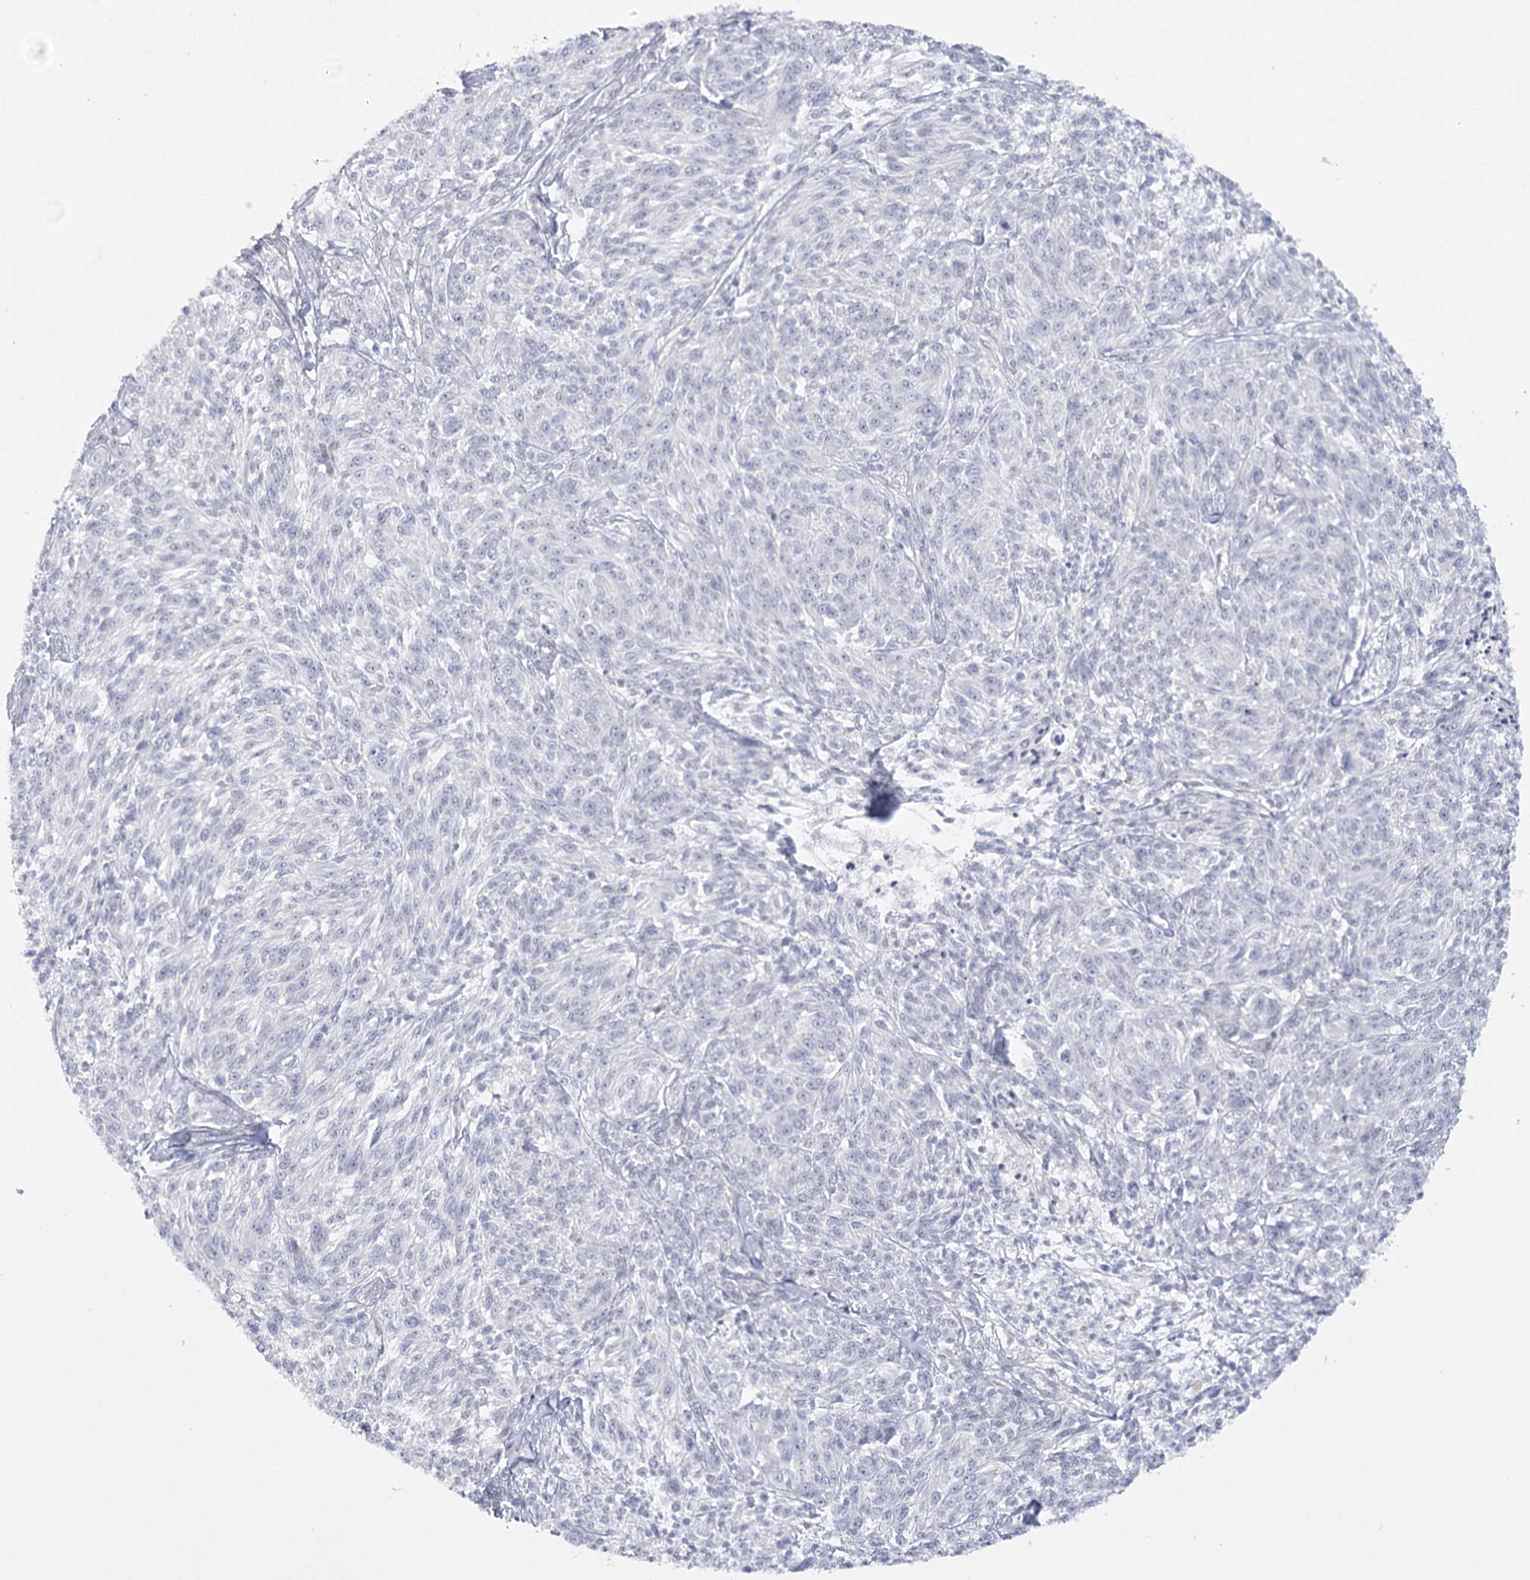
{"staining": {"intensity": "negative", "quantity": "none", "location": "none"}, "tissue": "melanoma", "cell_type": "Tumor cells", "image_type": "cancer", "snomed": [{"axis": "morphology", "description": "Malignant melanoma, NOS"}, {"axis": "topography", "description": "Skin of trunk"}], "caption": "IHC of human malignant melanoma displays no positivity in tumor cells.", "gene": "FAM76B", "patient": {"sex": "male", "age": 71}}